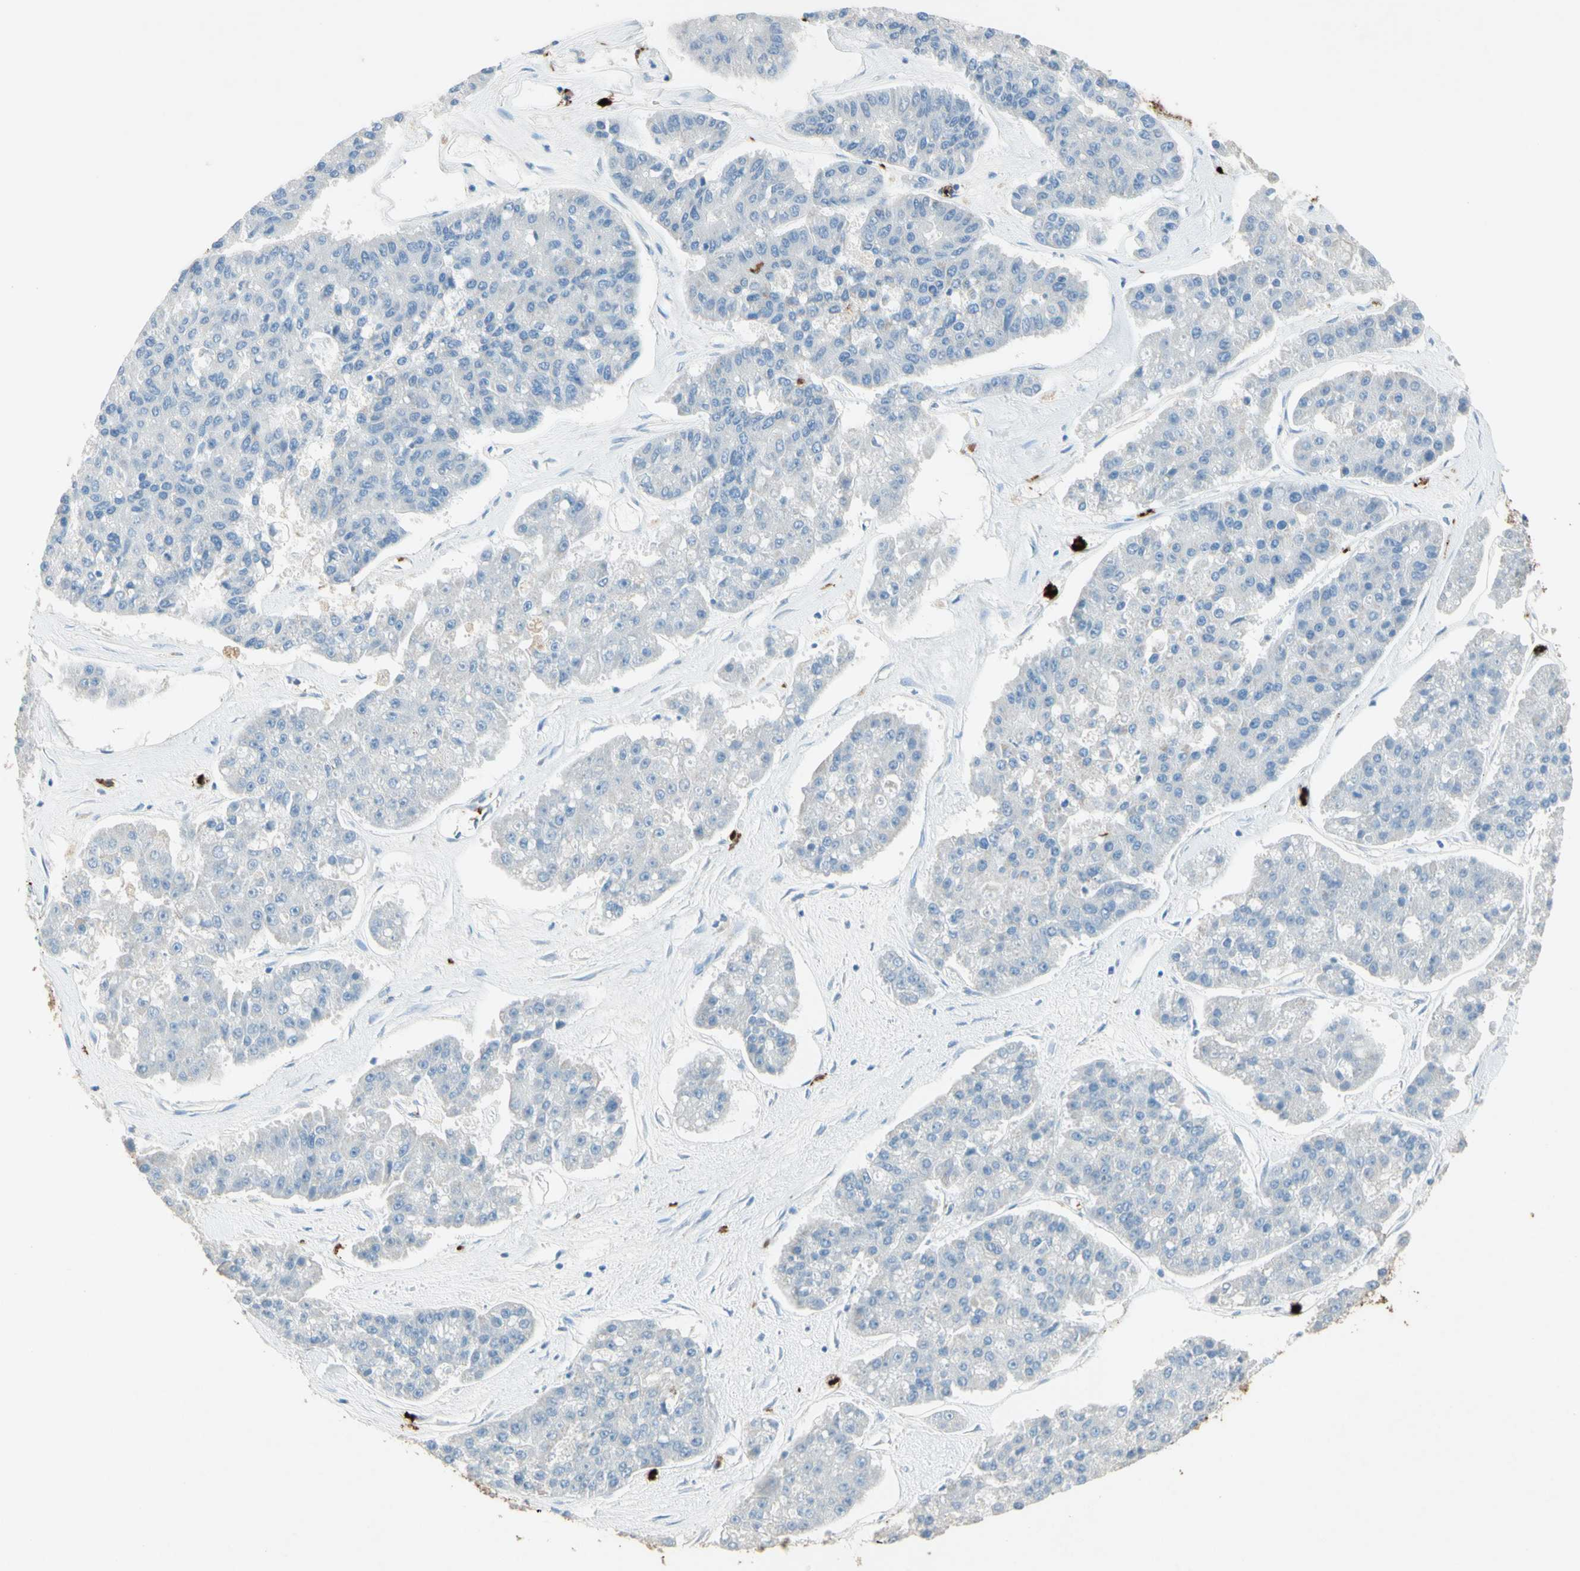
{"staining": {"intensity": "negative", "quantity": "none", "location": "none"}, "tissue": "pancreatic cancer", "cell_type": "Tumor cells", "image_type": "cancer", "snomed": [{"axis": "morphology", "description": "Adenocarcinoma, NOS"}, {"axis": "topography", "description": "Pancreas"}], "caption": "High power microscopy micrograph of an immunohistochemistry photomicrograph of pancreatic cancer (adenocarcinoma), revealing no significant staining in tumor cells. Nuclei are stained in blue.", "gene": "NFKBIZ", "patient": {"sex": "male", "age": 50}}